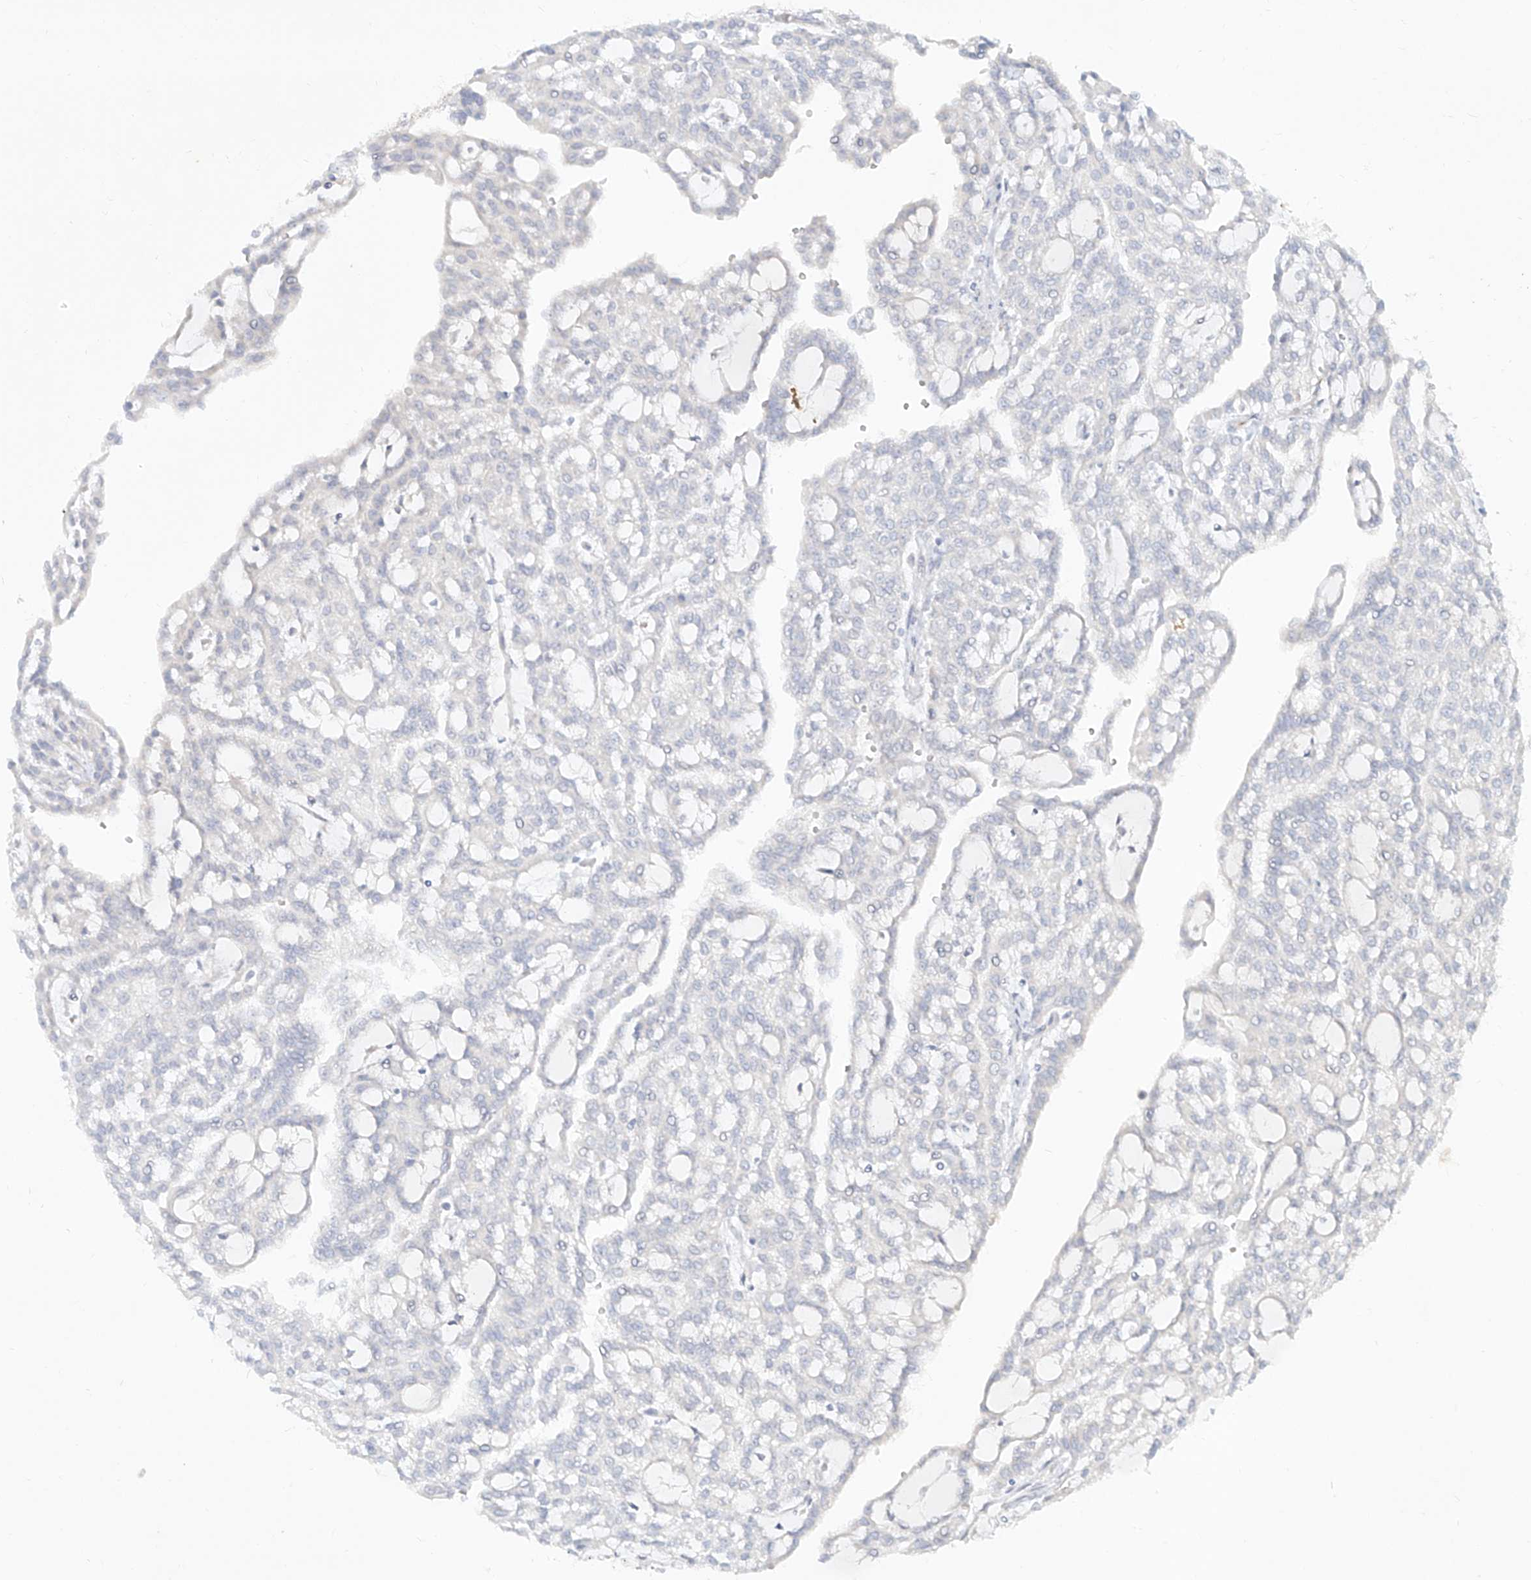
{"staining": {"intensity": "negative", "quantity": "none", "location": "none"}, "tissue": "renal cancer", "cell_type": "Tumor cells", "image_type": "cancer", "snomed": [{"axis": "morphology", "description": "Adenocarcinoma, NOS"}, {"axis": "topography", "description": "Kidney"}], "caption": "Immunohistochemical staining of adenocarcinoma (renal) shows no significant positivity in tumor cells. The staining was performed using DAB to visualize the protein expression in brown, while the nuclei were stained in blue with hematoxylin (Magnification: 20x).", "gene": "CD209", "patient": {"sex": "male", "age": 63}}